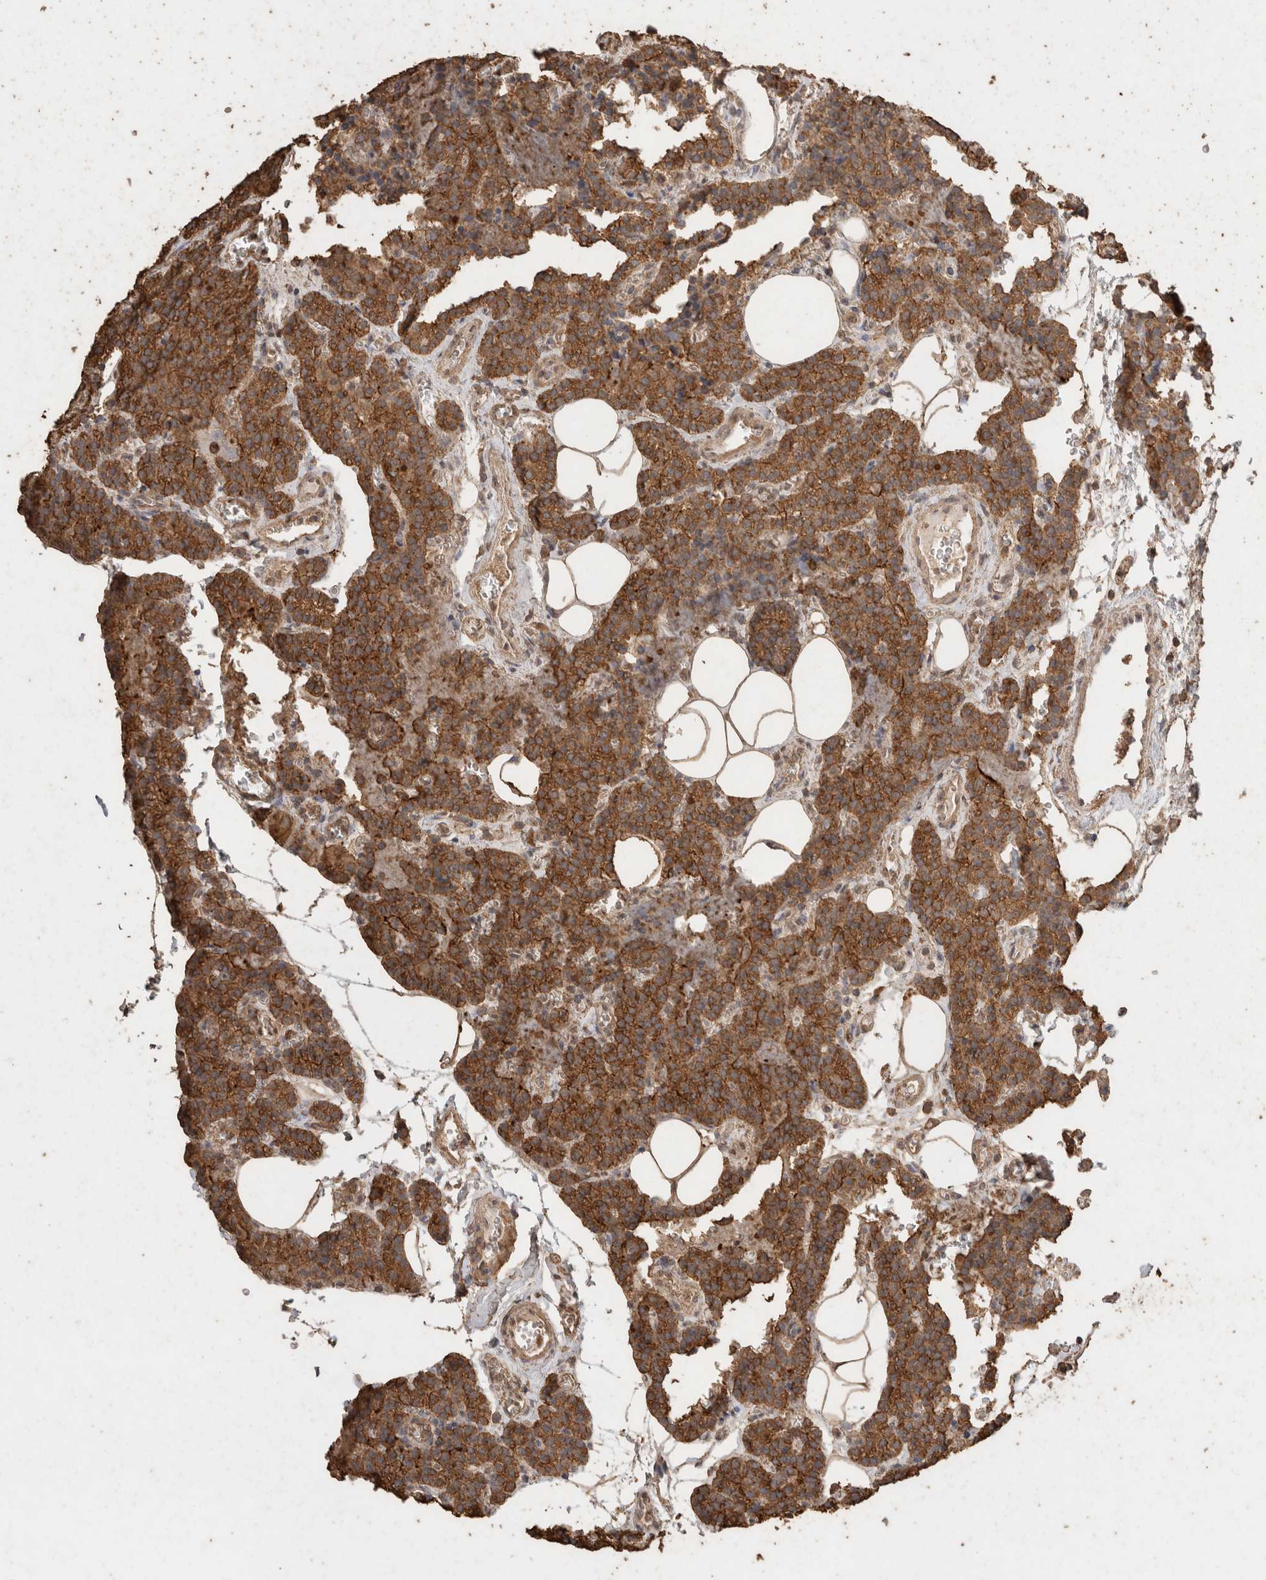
{"staining": {"intensity": "moderate", "quantity": ">75%", "location": "cytoplasmic/membranous"}, "tissue": "parathyroid gland", "cell_type": "Glandular cells", "image_type": "normal", "snomed": [{"axis": "morphology", "description": "Normal tissue, NOS"}, {"axis": "topography", "description": "Parathyroid gland"}], "caption": "An immunohistochemistry photomicrograph of benign tissue is shown. Protein staining in brown labels moderate cytoplasmic/membranous positivity in parathyroid gland within glandular cells.", "gene": "CX3CL1", "patient": {"sex": "female", "age": 64}}